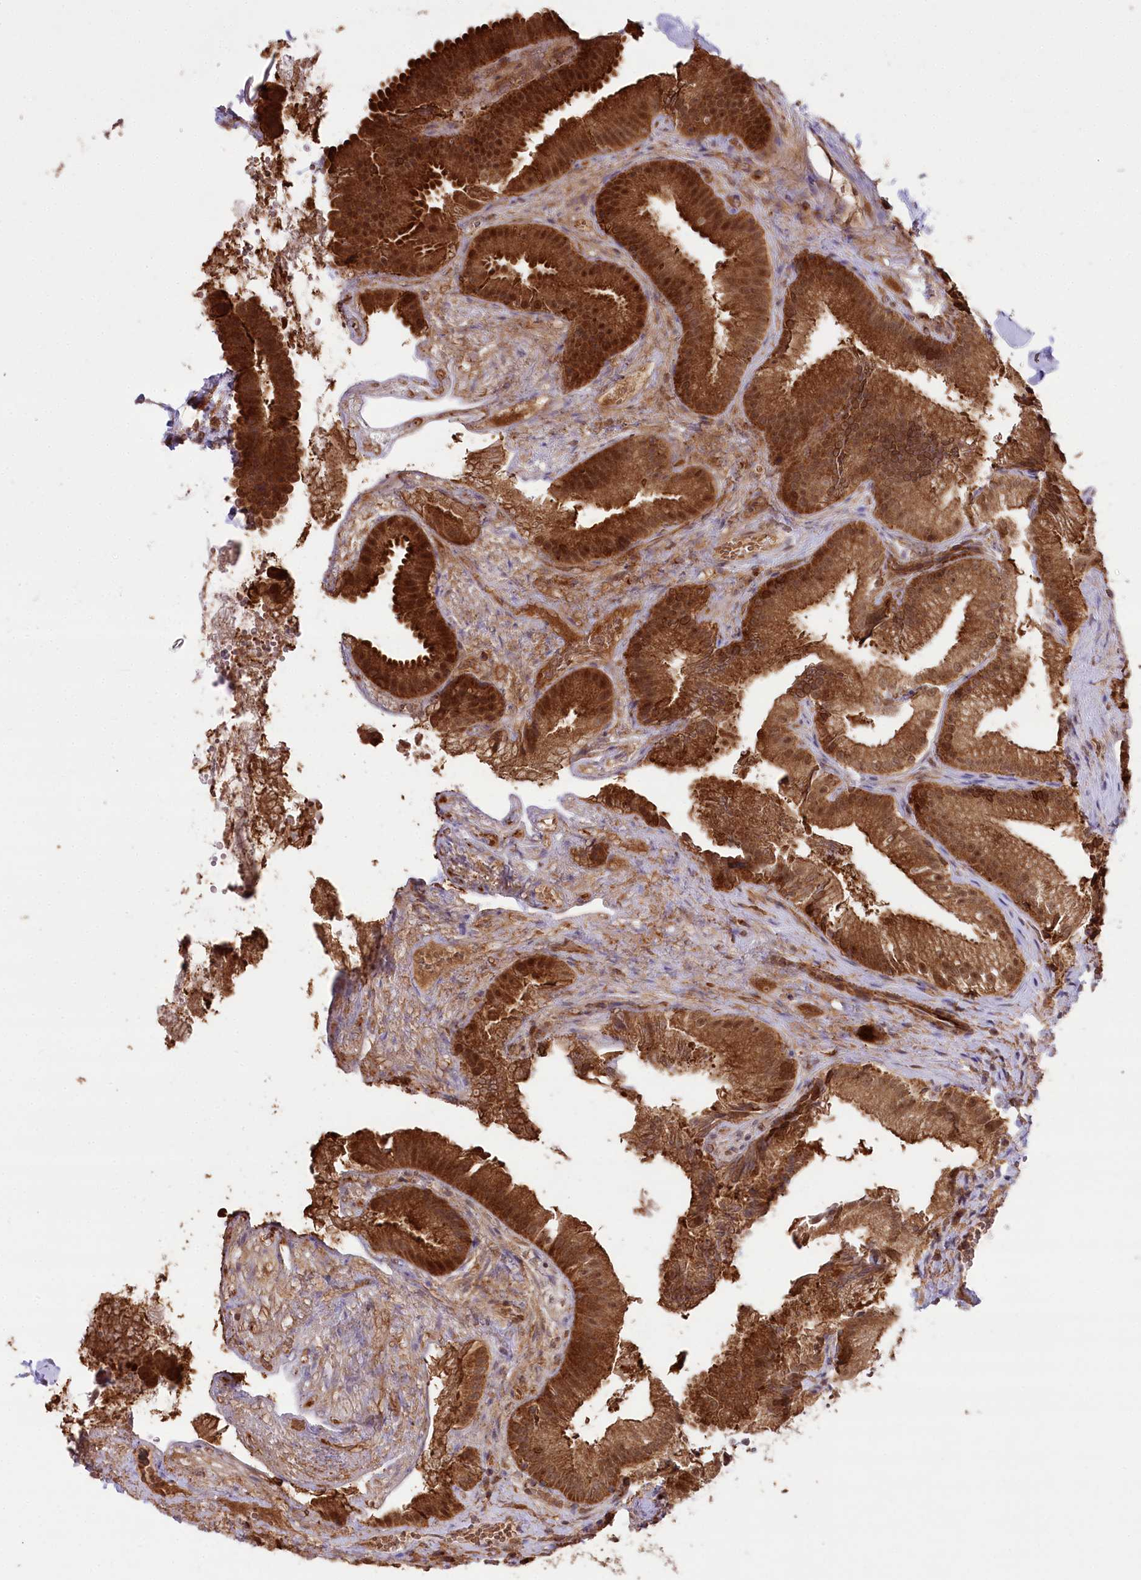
{"staining": {"intensity": "strong", "quantity": ">75%", "location": "cytoplasmic/membranous,nuclear"}, "tissue": "gallbladder", "cell_type": "Glandular cells", "image_type": "normal", "snomed": [{"axis": "morphology", "description": "Normal tissue, NOS"}, {"axis": "topography", "description": "Gallbladder"}], "caption": "Glandular cells display high levels of strong cytoplasmic/membranous,nuclear staining in approximately >75% of cells in benign human gallbladder.", "gene": "CCDC91", "patient": {"sex": "female", "age": 30}}